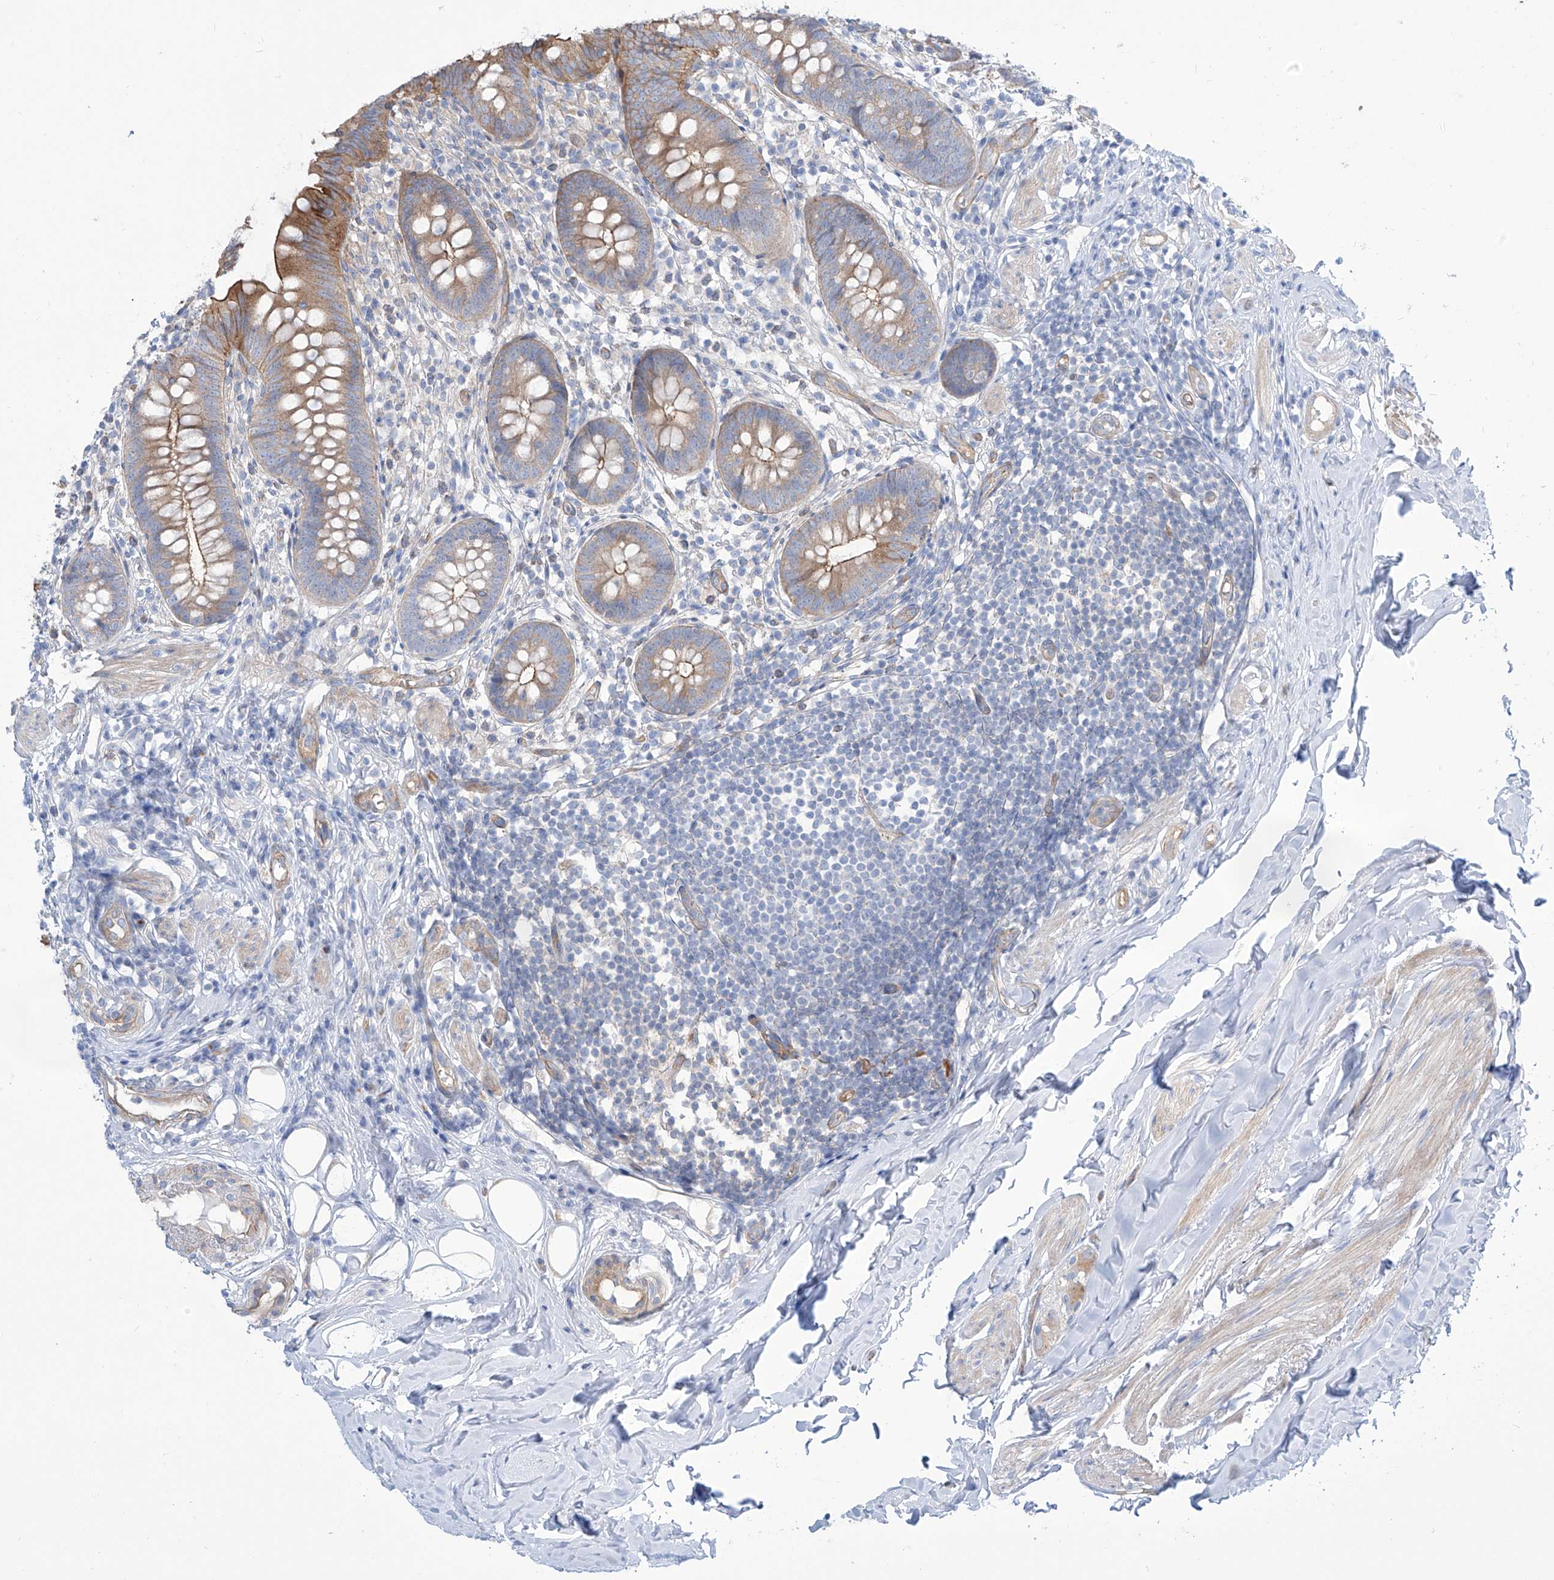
{"staining": {"intensity": "moderate", "quantity": "25%-75%", "location": "cytoplasmic/membranous"}, "tissue": "appendix", "cell_type": "Glandular cells", "image_type": "normal", "snomed": [{"axis": "morphology", "description": "Normal tissue, NOS"}, {"axis": "topography", "description": "Appendix"}], "caption": "This micrograph shows IHC staining of normal human appendix, with medium moderate cytoplasmic/membranous staining in about 25%-75% of glandular cells.", "gene": "TMEM209", "patient": {"sex": "female", "age": 62}}